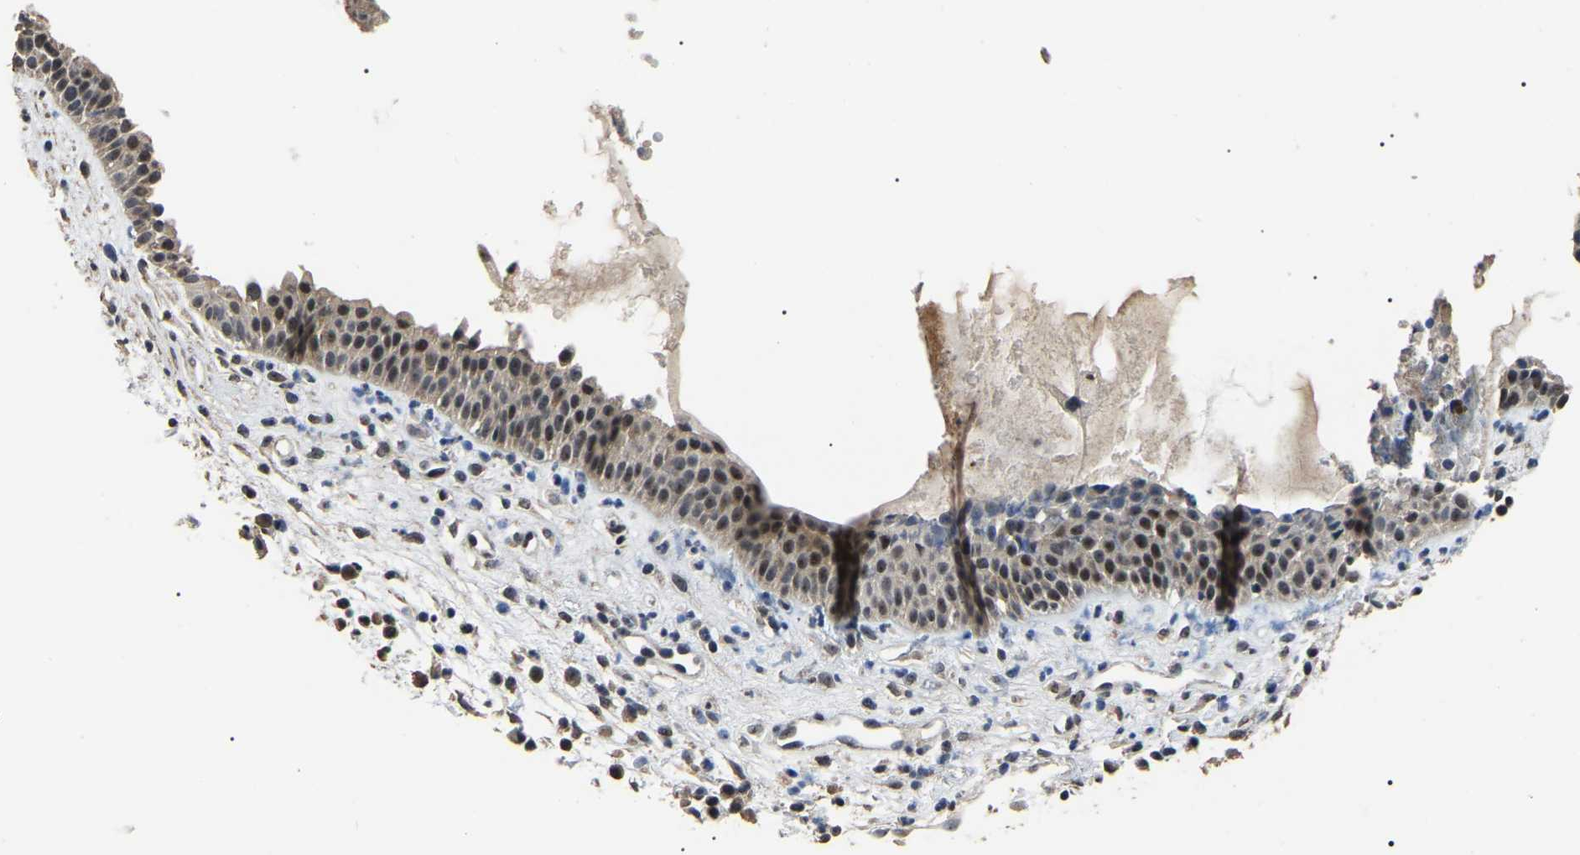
{"staining": {"intensity": "moderate", "quantity": ">75%", "location": "cytoplasmic/membranous,nuclear"}, "tissue": "nasopharynx", "cell_type": "Respiratory epithelial cells", "image_type": "normal", "snomed": [{"axis": "morphology", "description": "Normal tissue, NOS"}, {"axis": "topography", "description": "Nasopharynx"}], "caption": "Protein positivity by IHC exhibits moderate cytoplasmic/membranous,nuclear expression in approximately >75% of respiratory epithelial cells in normal nasopharynx. The staining was performed using DAB (3,3'-diaminobenzidine), with brown indicating positive protein expression. Nuclei are stained blue with hematoxylin.", "gene": "PPM1E", "patient": {"sex": "male", "age": 21}}